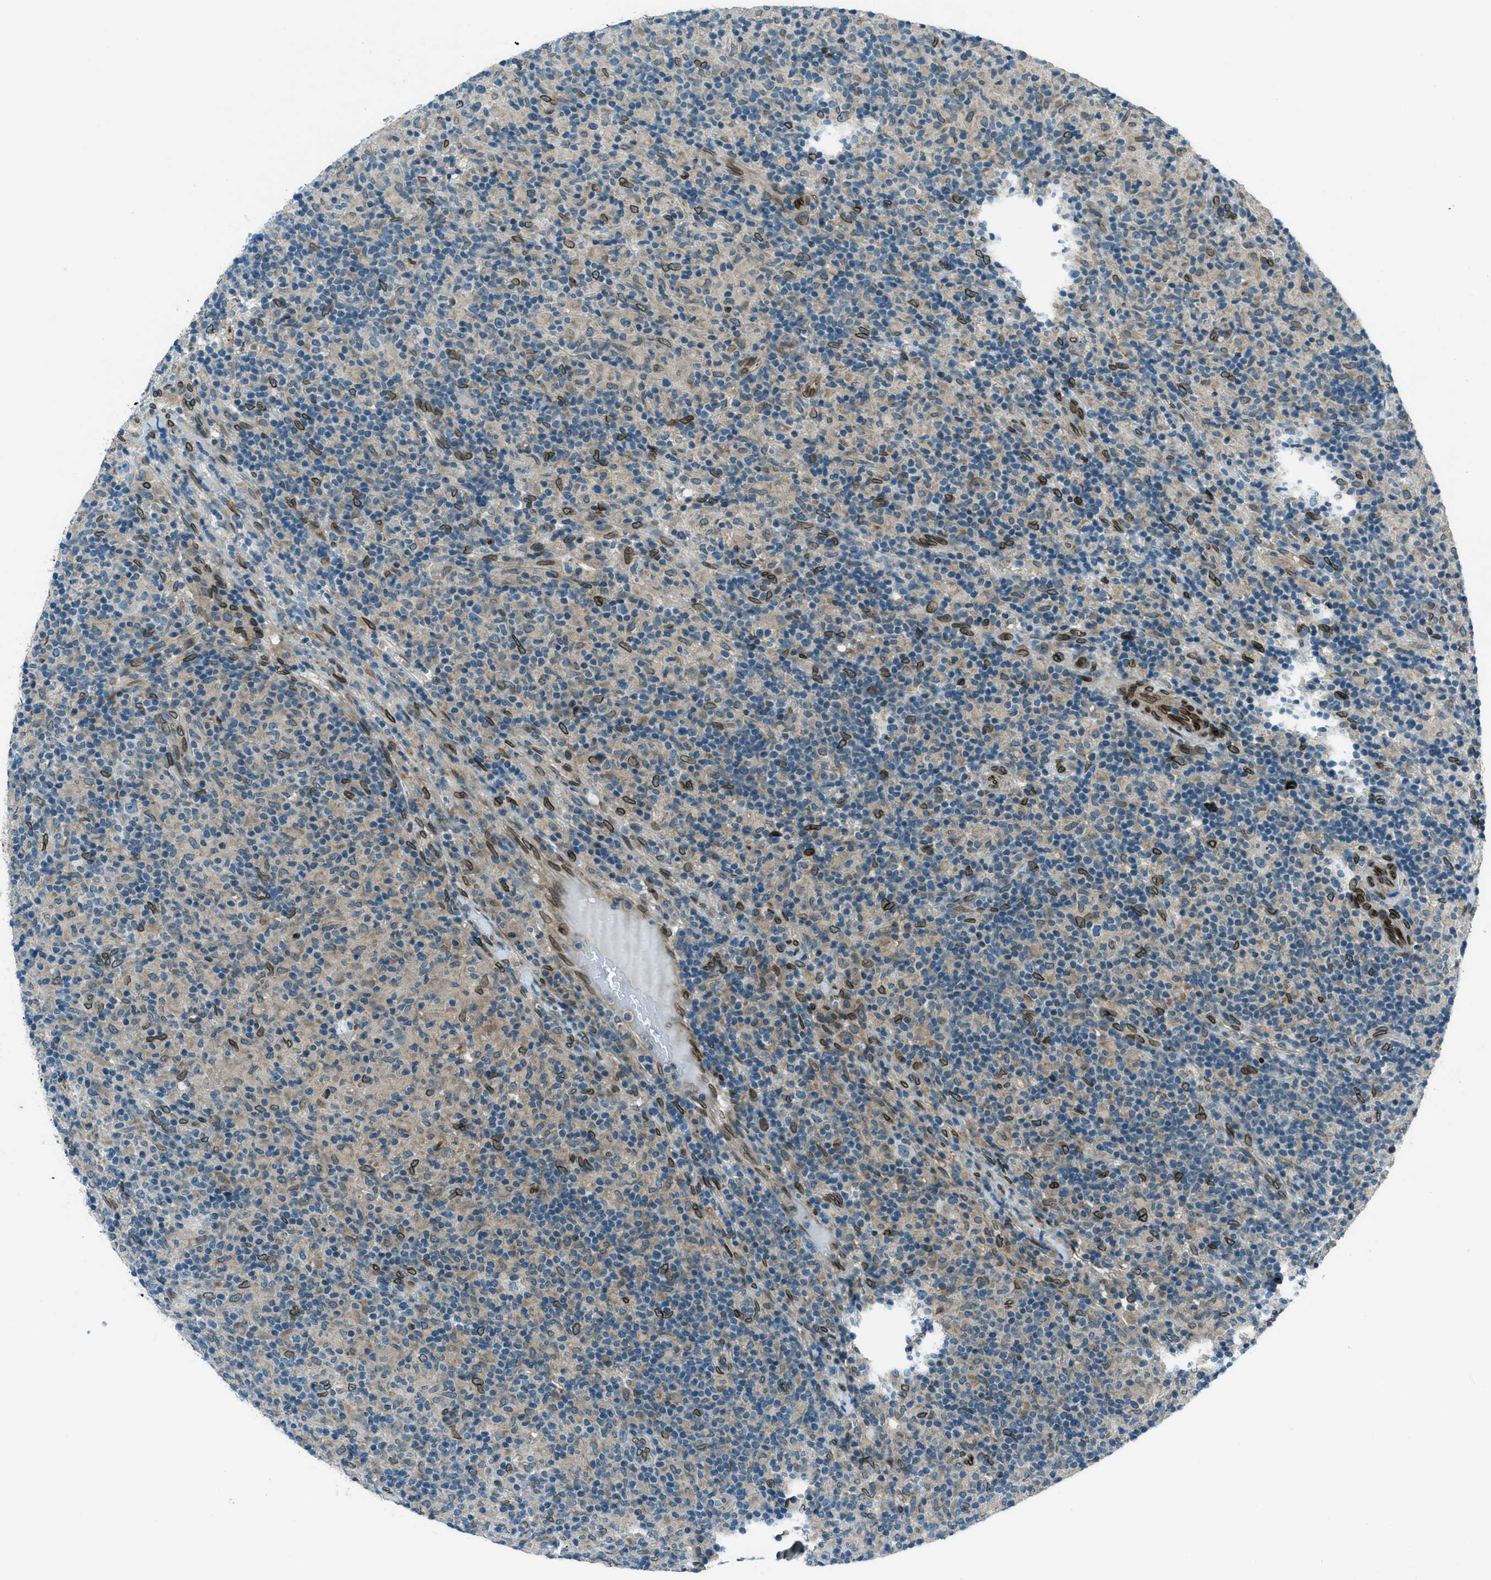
{"staining": {"intensity": "negative", "quantity": "none", "location": "none"}, "tissue": "lymphoma", "cell_type": "Tumor cells", "image_type": "cancer", "snomed": [{"axis": "morphology", "description": "Hodgkin's disease, NOS"}, {"axis": "topography", "description": "Lymph node"}], "caption": "Photomicrograph shows no significant protein expression in tumor cells of lymphoma.", "gene": "LEMD2", "patient": {"sex": "male", "age": 70}}